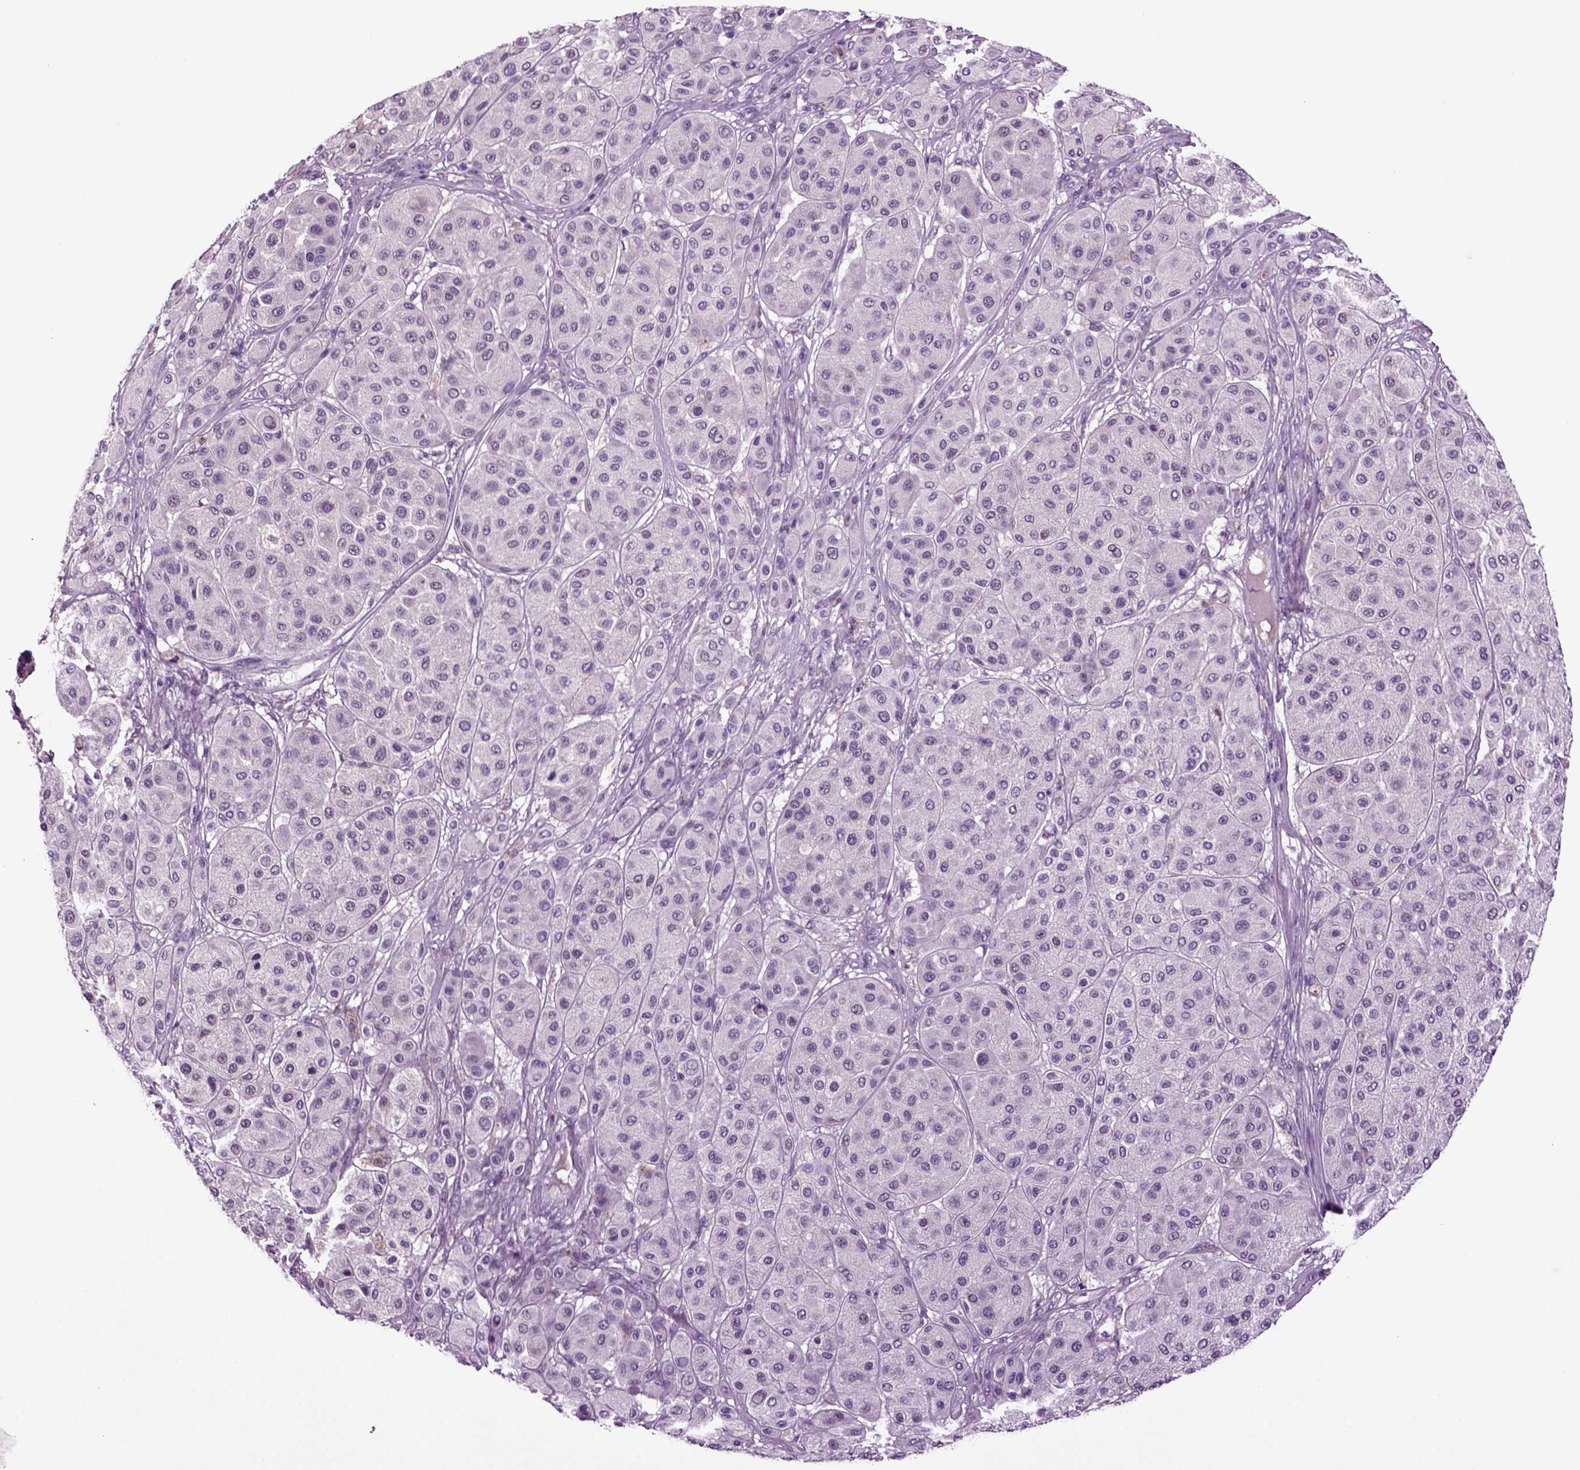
{"staining": {"intensity": "negative", "quantity": "none", "location": "none"}, "tissue": "melanoma", "cell_type": "Tumor cells", "image_type": "cancer", "snomed": [{"axis": "morphology", "description": "Malignant melanoma, Metastatic site"}, {"axis": "topography", "description": "Smooth muscle"}], "caption": "DAB (3,3'-diaminobenzidine) immunohistochemical staining of human melanoma exhibits no significant expression in tumor cells.", "gene": "FGF11", "patient": {"sex": "male", "age": 41}}